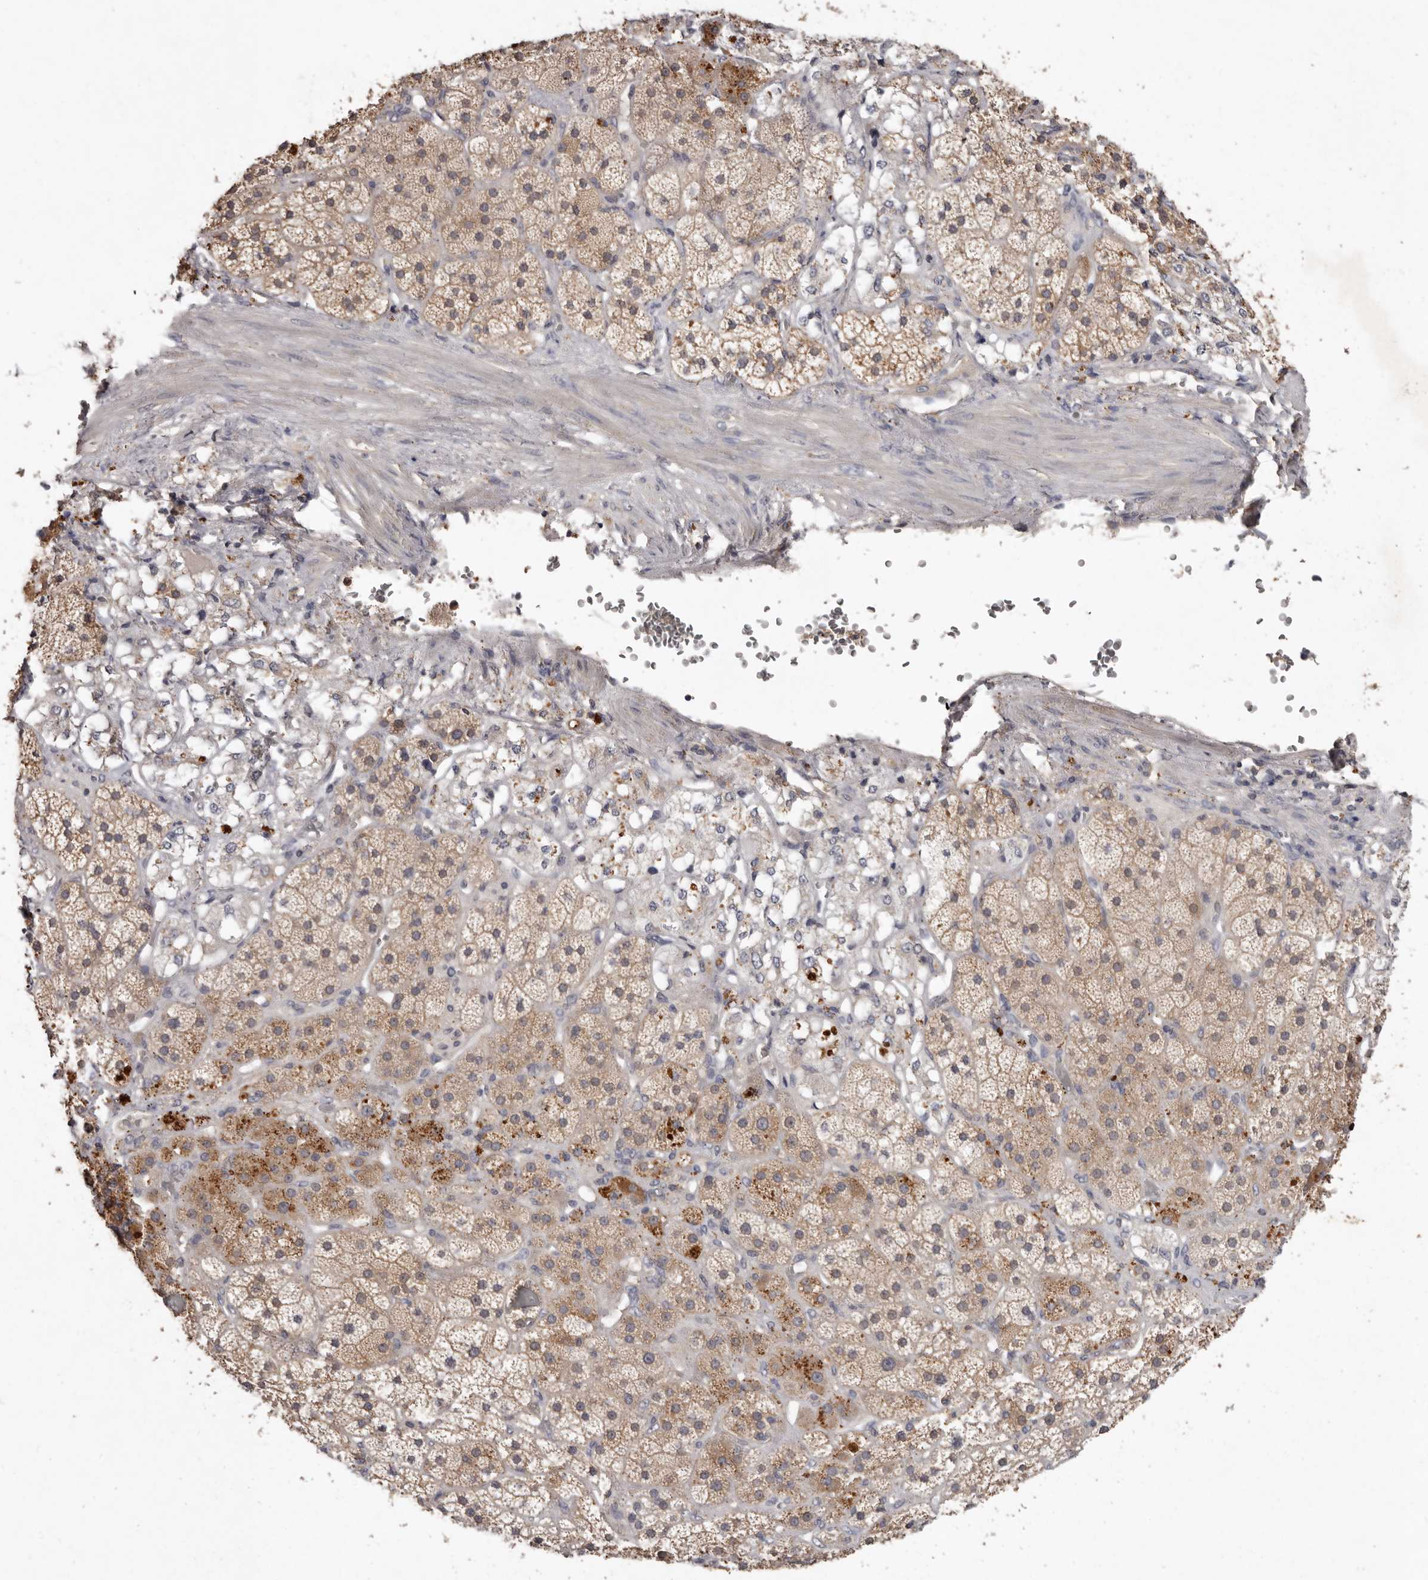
{"staining": {"intensity": "weak", "quantity": ">75%", "location": "cytoplasmic/membranous"}, "tissue": "adrenal gland", "cell_type": "Glandular cells", "image_type": "normal", "snomed": [{"axis": "morphology", "description": "Normal tissue, NOS"}, {"axis": "topography", "description": "Adrenal gland"}], "caption": "Immunohistochemistry of benign adrenal gland exhibits low levels of weak cytoplasmic/membranous expression in approximately >75% of glandular cells. The protein is stained brown, and the nuclei are stained in blue (DAB IHC with brightfield microscopy, high magnification).", "gene": "EDEM1", "patient": {"sex": "male", "age": 57}}